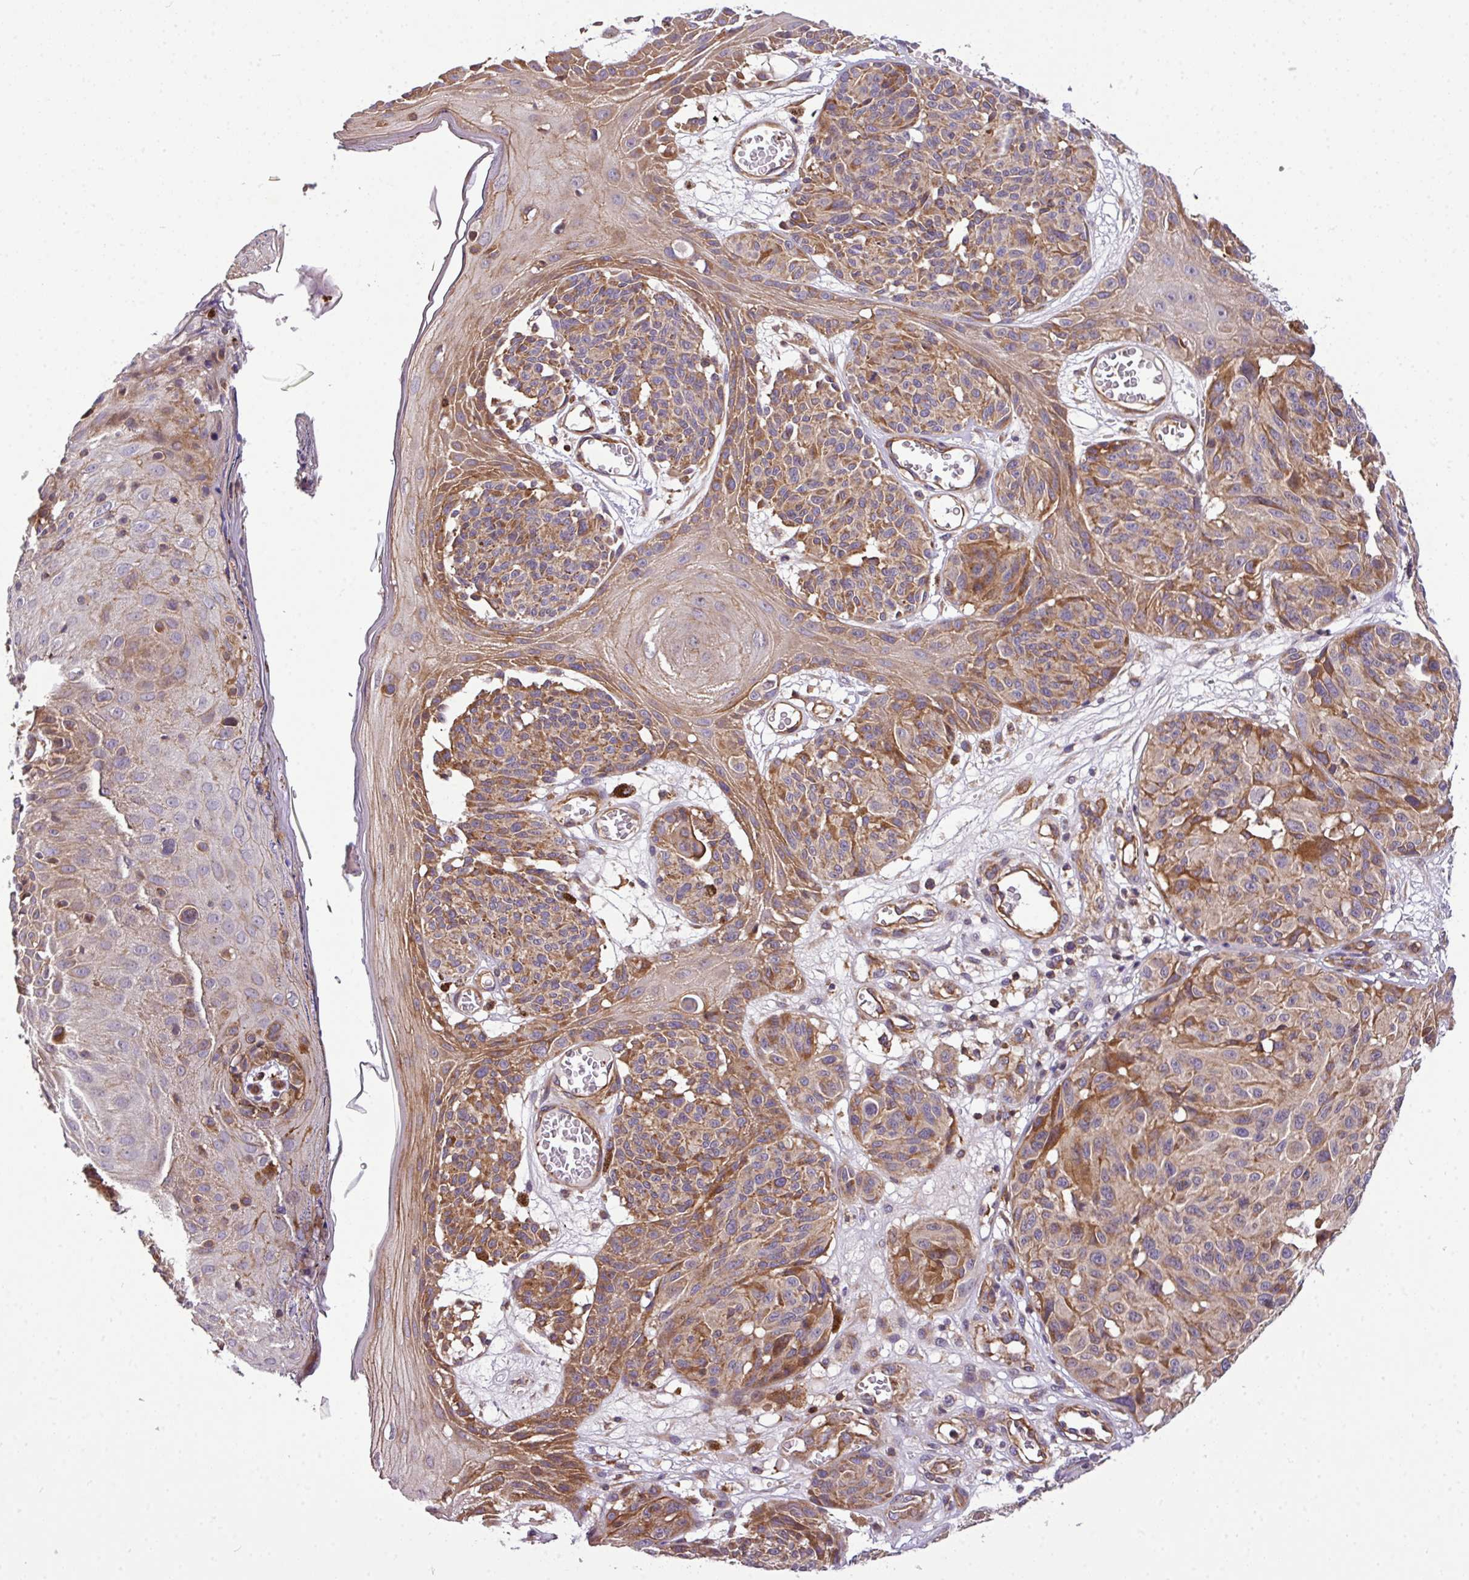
{"staining": {"intensity": "moderate", "quantity": "25%-75%", "location": "cytoplasmic/membranous"}, "tissue": "melanoma", "cell_type": "Tumor cells", "image_type": "cancer", "snomed": [{"axis": "morphology", "description": "Malignant melanoma, NOS"}, {"axis": "topography", "description": "Skin"}], "caption": "Brown immunohistochemical staining in human melanoma displays moderate cytoplasmic/membranous staining in about 25%-75% of tumor cells.", "gene": "CASS4", "patient": {"sex": "male", "age": 83}}